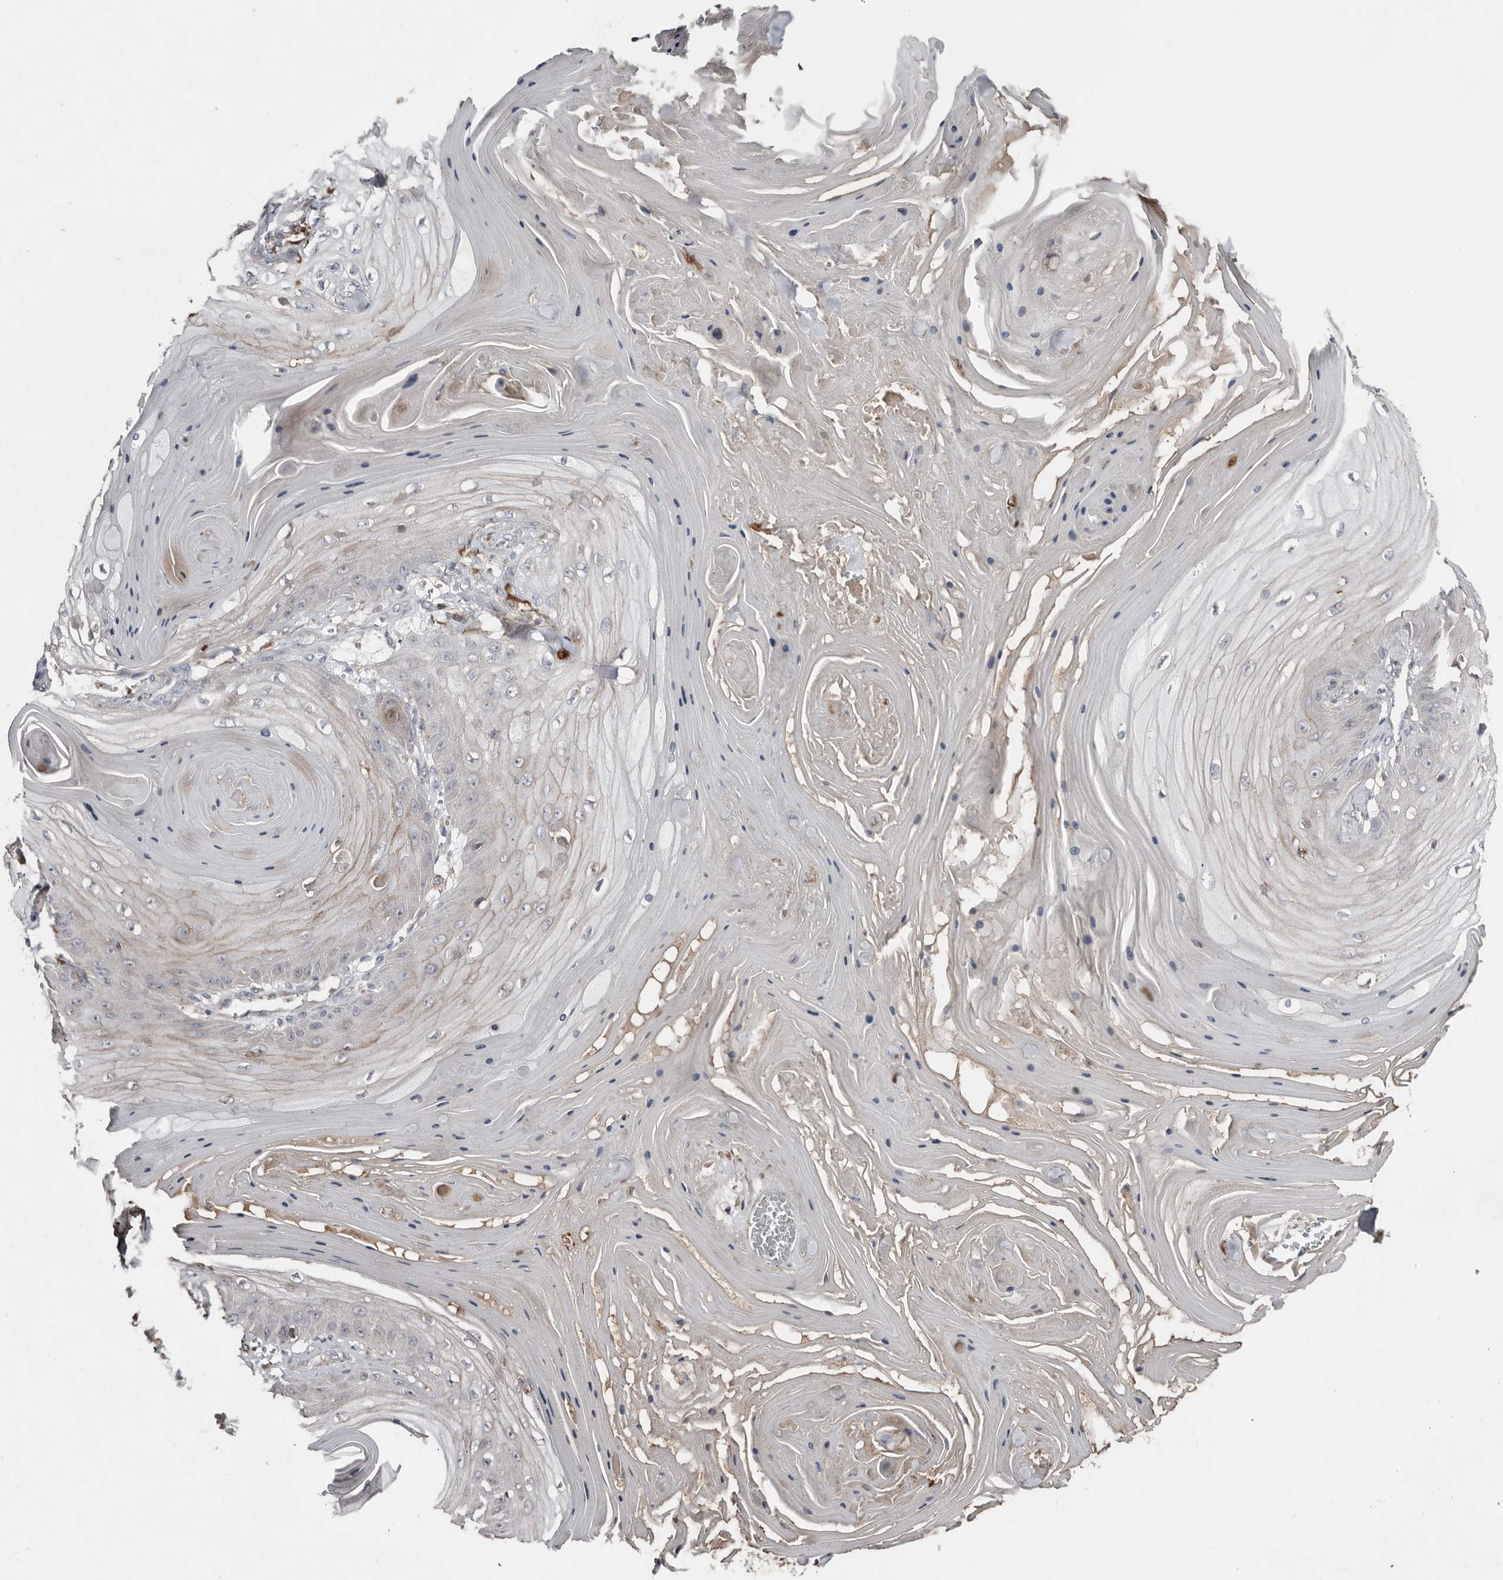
{"staining": {"intensity": "weak", "quantity": "<25%", "location": "cytoplasmic/membranous"}, "tissue": "skin cancer", "cell_type": "Tumor cells", "image_type": "cancer", "snomed": [{"axis": "morphology", "description": "Squamous cell carcinoma, NOS"}, {"axis": "topography", "description": "Skin"}], "caption": "DAB immunohistochemical staining of human skin squamous cell carcinoma demonstrates no significant expression in tumor cells. (IHC, brightfield microscopy, high magnification).", "gene": "SLC39A2", "patient": {"sex": "male", "age": 74}}